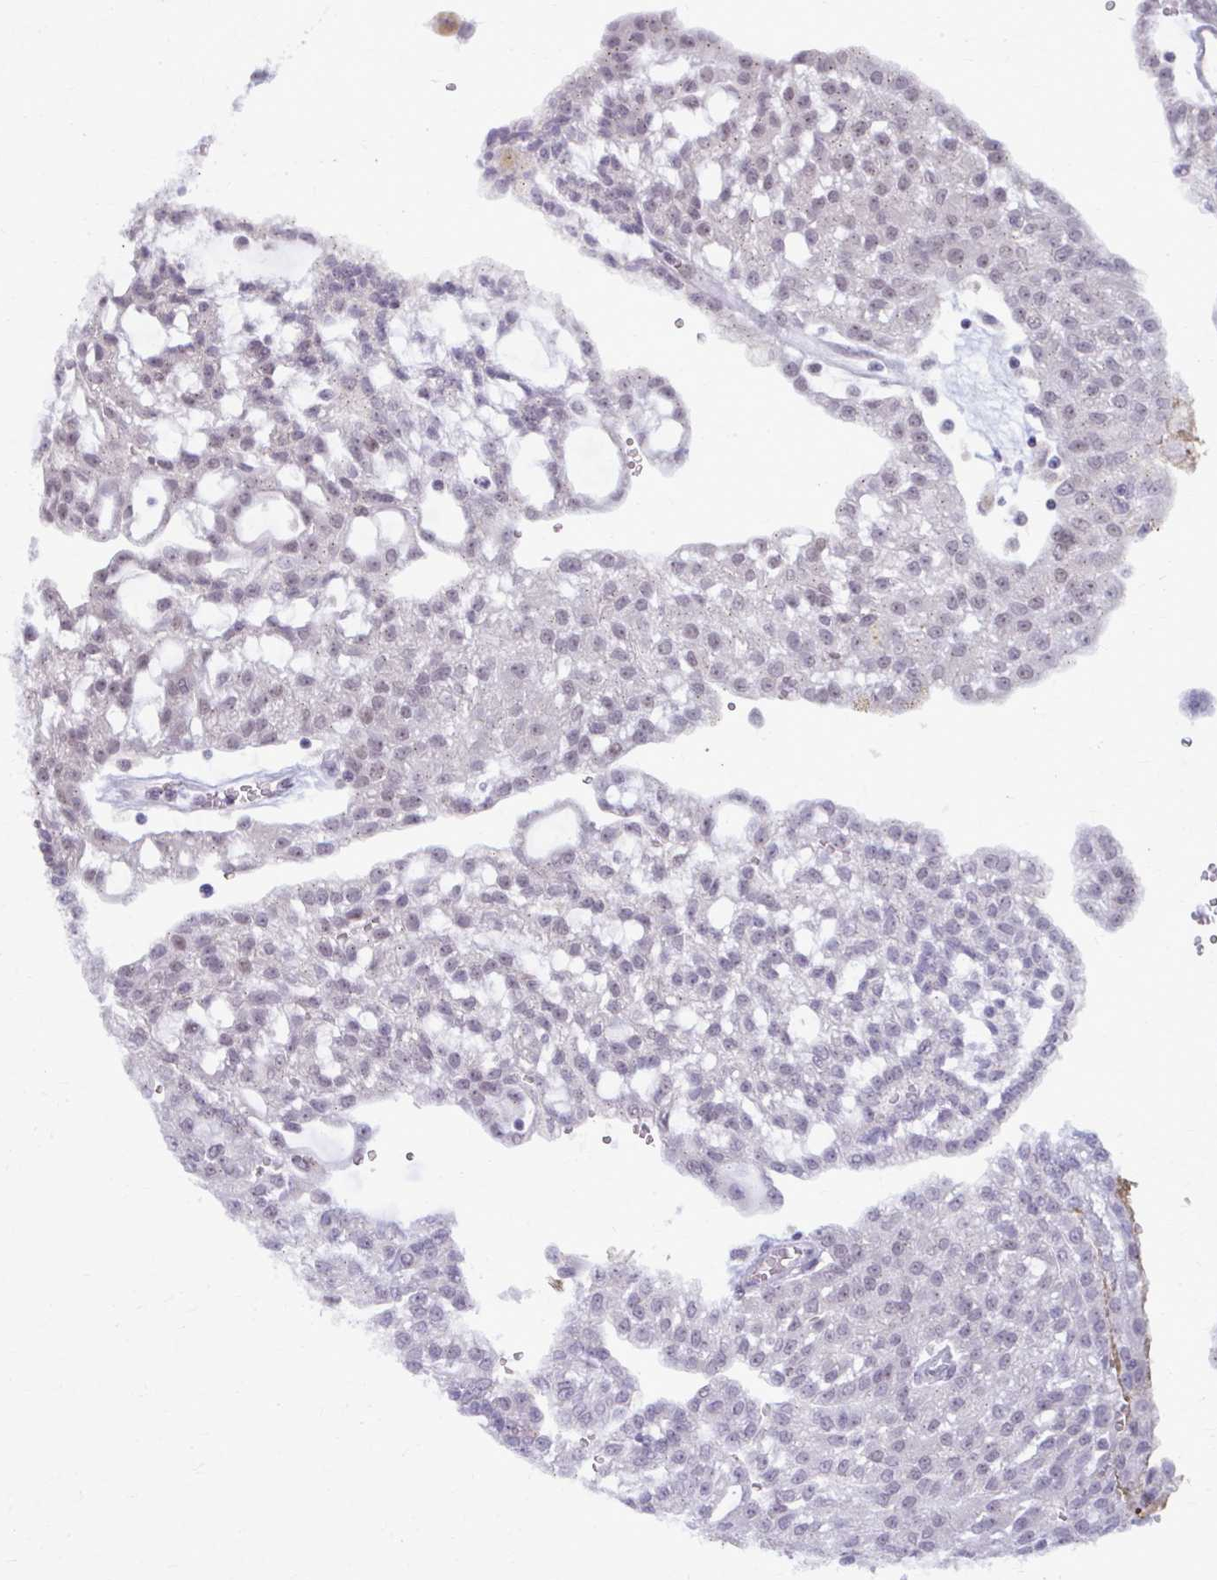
{"staining": {"intensity": "weak", "quantity": "<25%", "location": "nuclear"}, "tissue": "renal cancer", "cell_type": "Tumor cells", "image_type": "cancer", "snomed": [{"axis": "morphology", "description": "Adenocarcinoma, NOS"}, {"axis": "topography", "description": "Kidney"}], "caption": "This is a photomicrograph of IHC staining of renal cancer, which shows no staining in tumor cells.", "gene": "MAF1", "patient": {"sex": "male", "age": 63}}